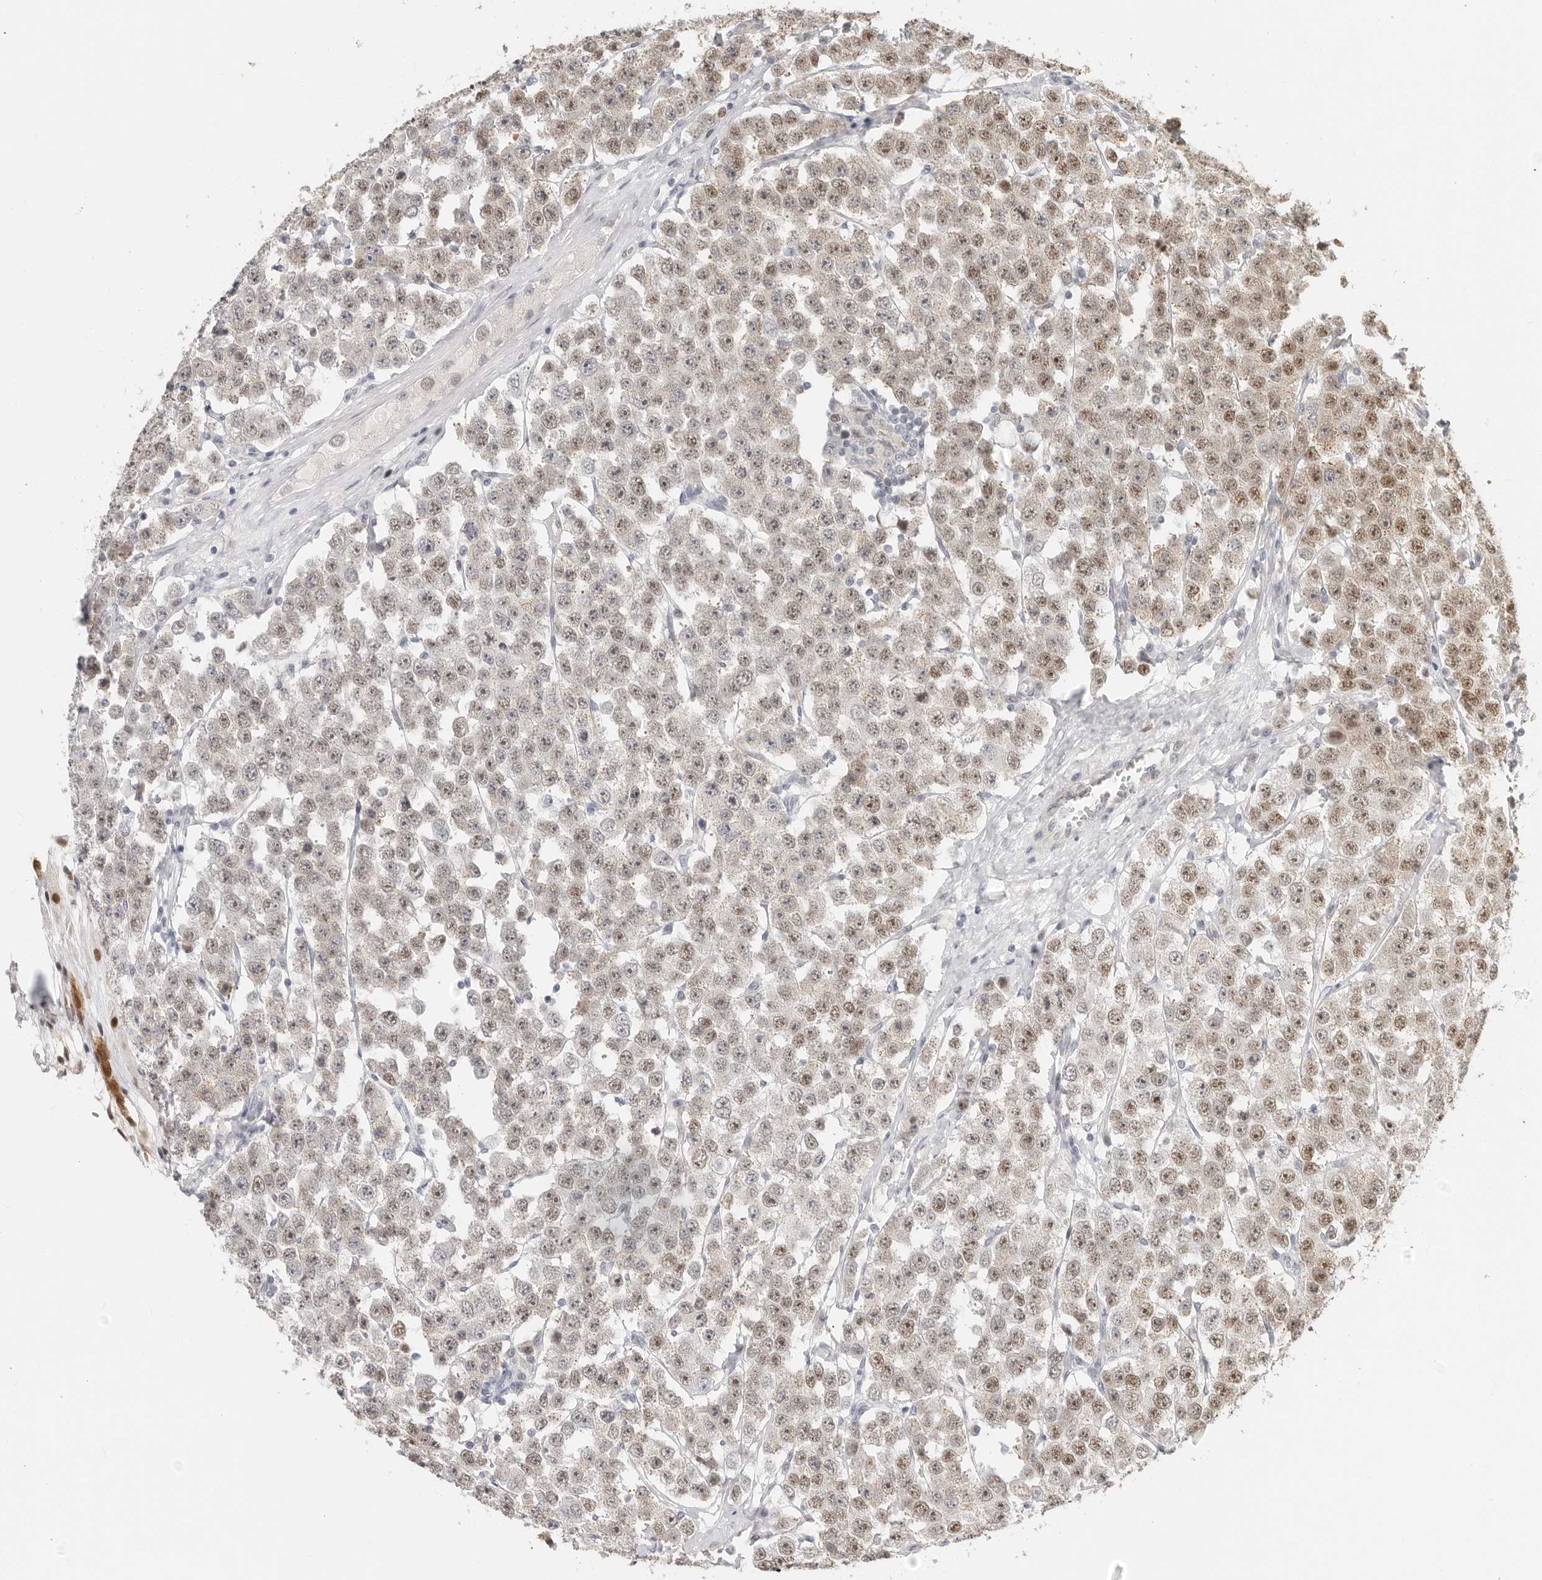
{"staining": {"intensity": "weak", "quantity": "25%-75%", "location": "nuclear"}, "tissue": "testis cancer", "cell_type": "Tumor cells", "image_type": "cancer", "snomed": [{"axis": "morphology", "description": "Seminoma, NOS"}, {"axis": "topography", "description": "Testis"}], "caption": "Immunohistochemistry image of human testis cancer (seminoma) stained for a protein (brown), which exhibits low levels of weak nuclear positivity in approximately 25%-75% of tumor cells.", "gene": "RFC2", "patient": {"sex": "male", "age": 28}}